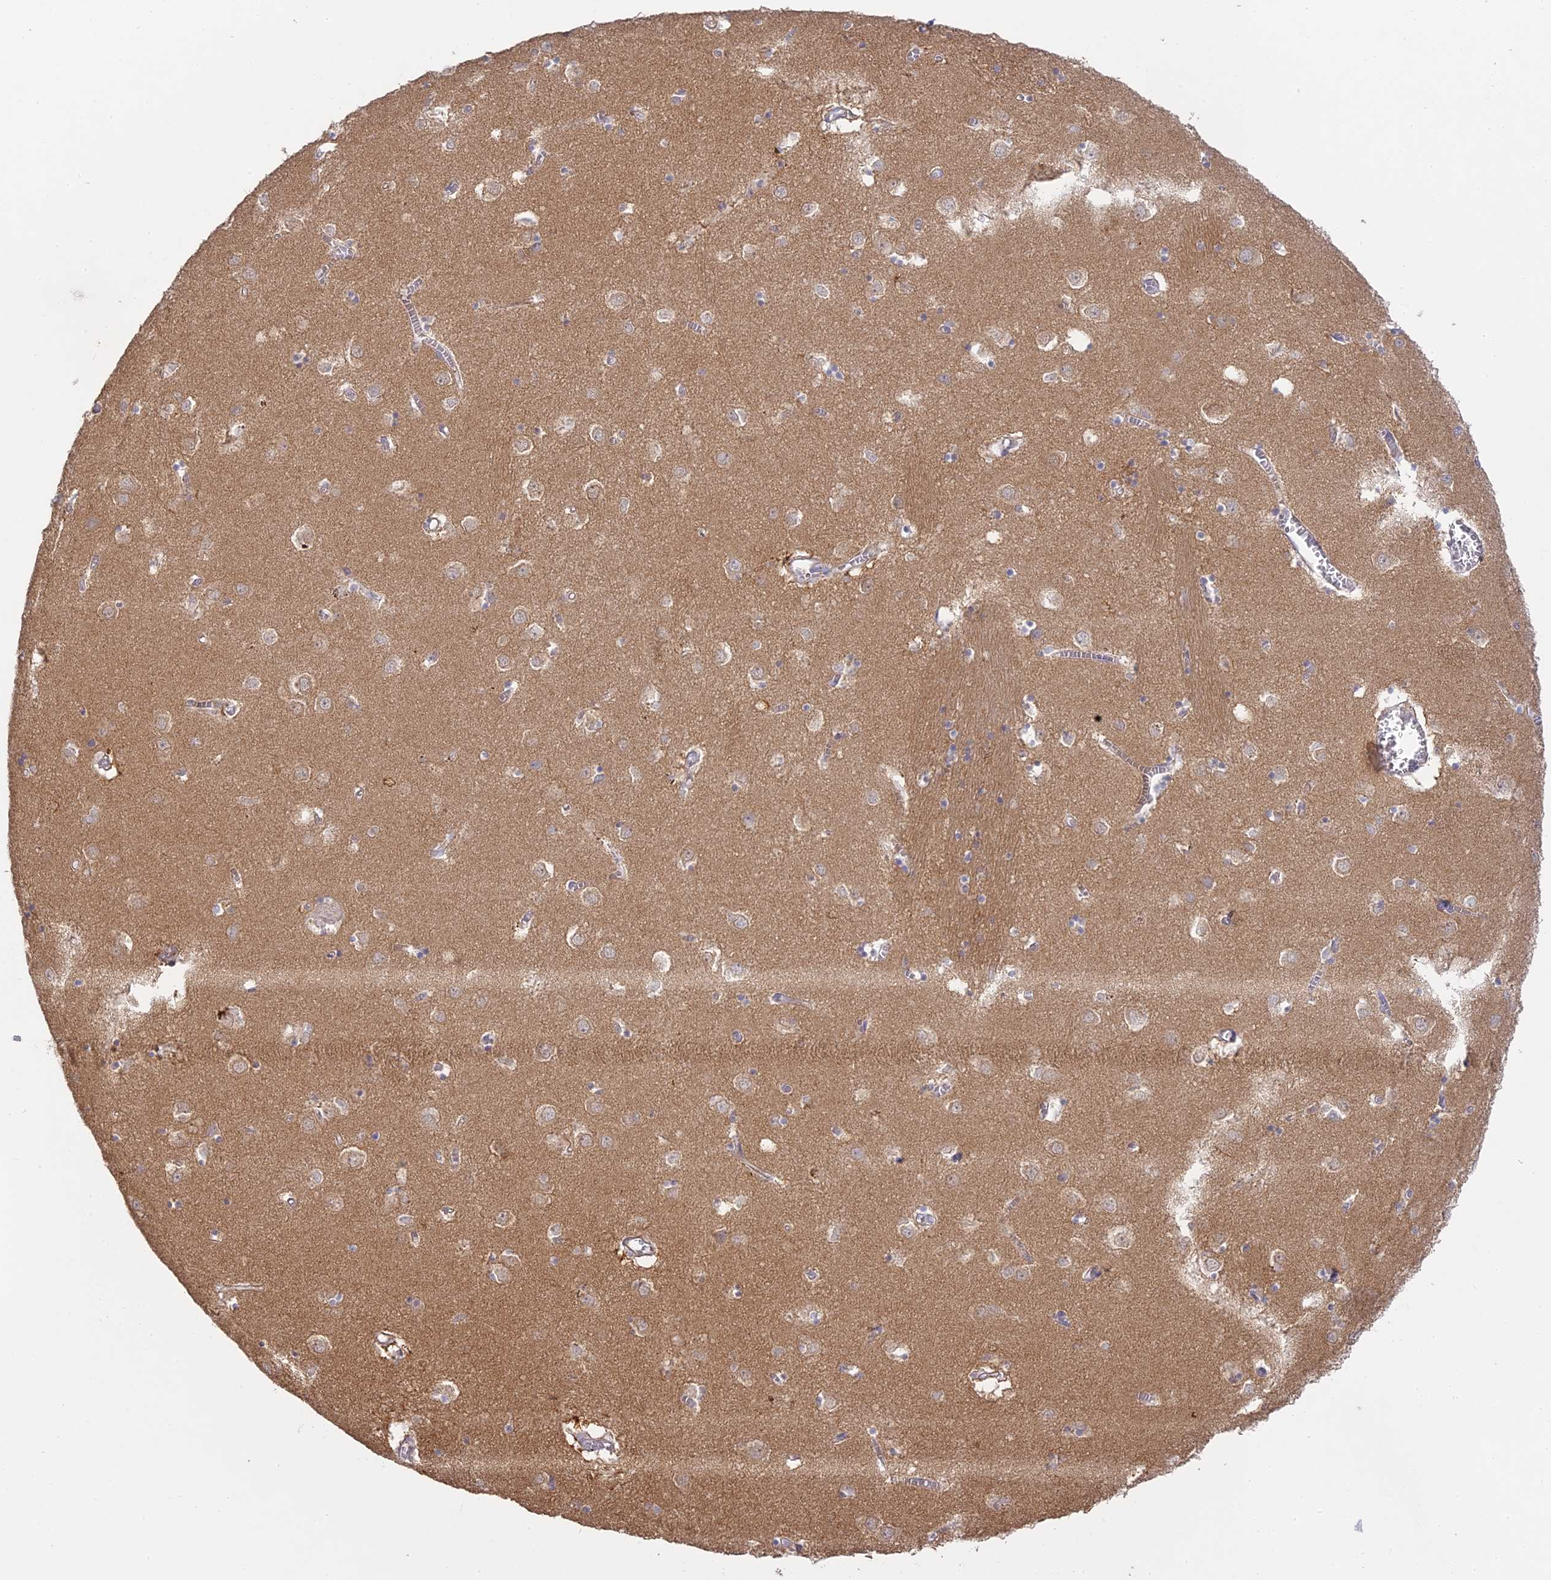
{"staining": {"intensity": "negative", "quantity": "none", "location": "none"}, "tissue": "caudate", "cell_type": "Glial cells", "image_type": "normal", "snomed": [{"axis": "morphology", "description": "Normal tissue, NOS"}, {"axis": "topography", "description": "Lateral ventricle wall"}], "caption": "This image is of normal caudate stained with immunohistochemistry (IHC) to label a protein in brown with the nuclei are counter-stained blue. There is no expression in glial cells. (DAB immunohistochemistry, high magnification).", "gene": "SFT2D2", "patient": {"sex": "male", "age": 70}}